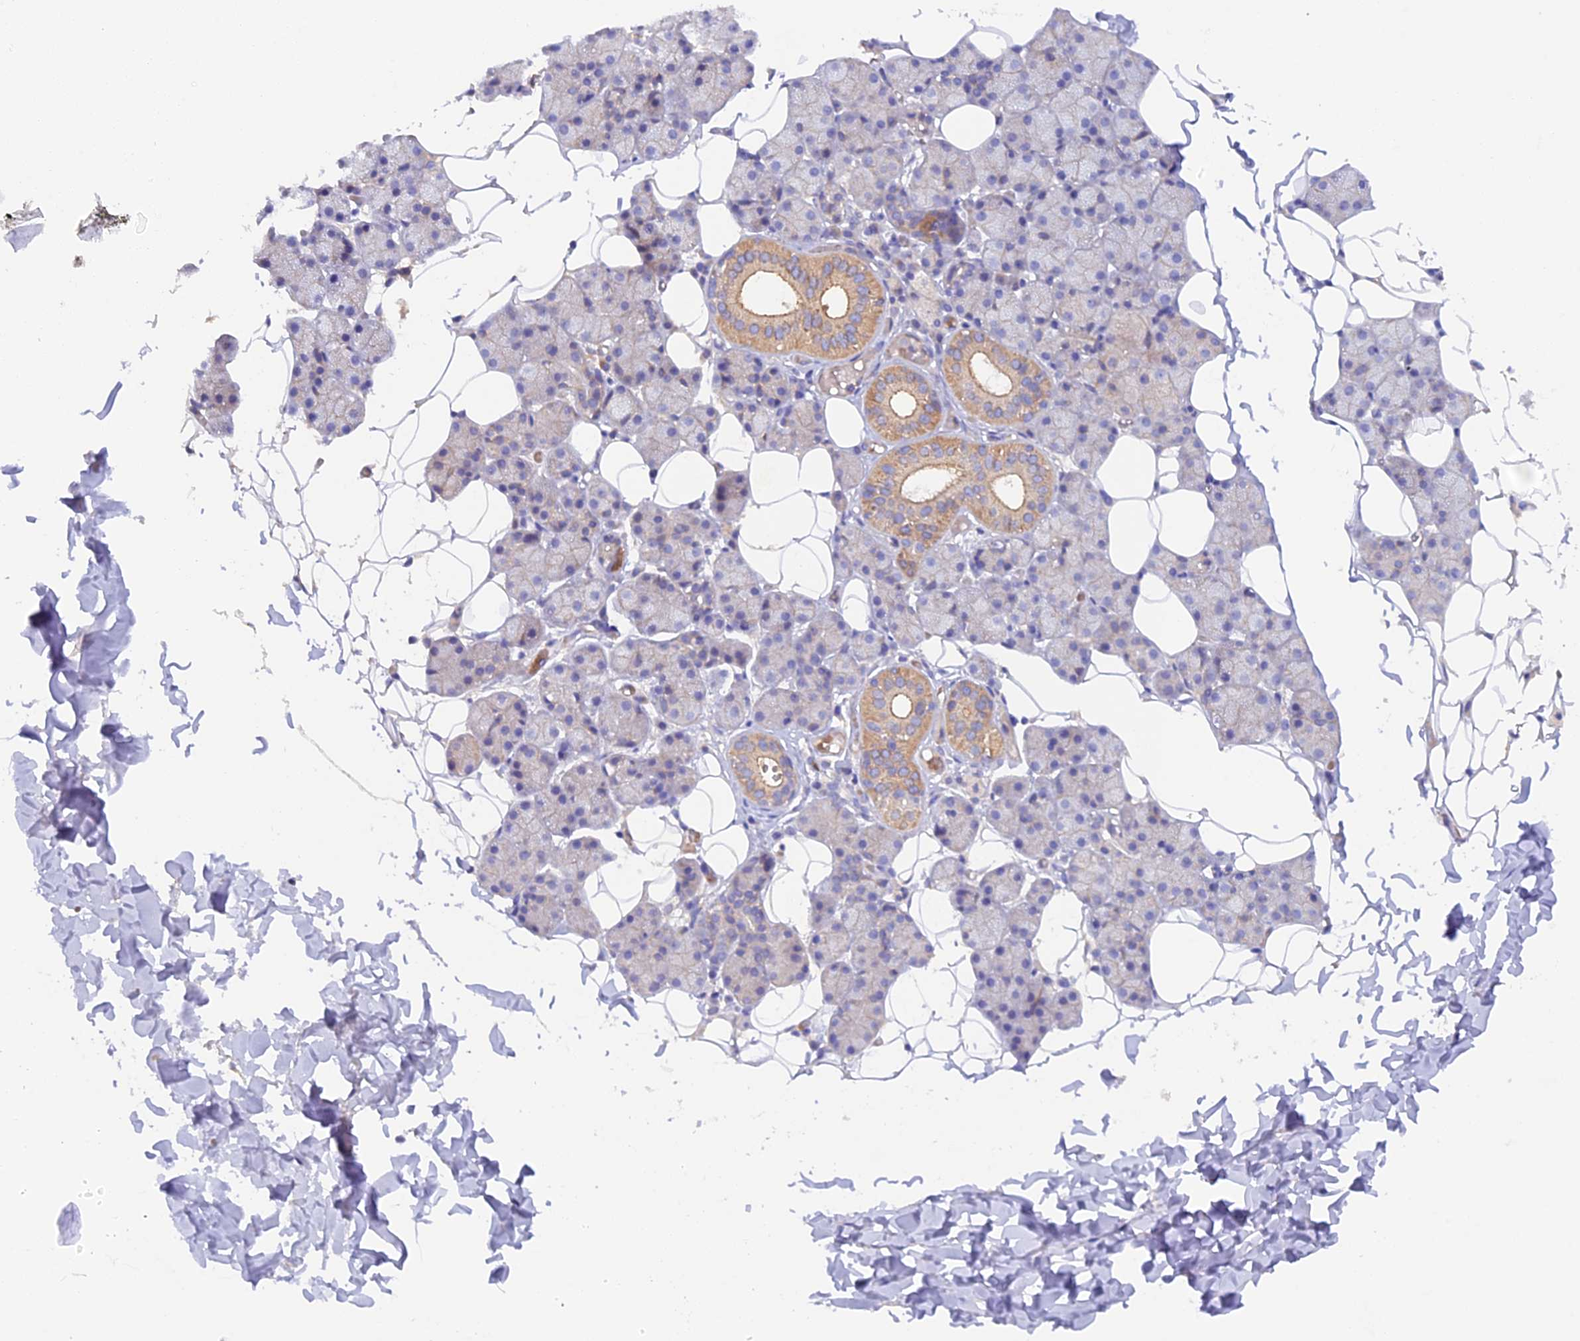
{"staining": {"intensity": "moderate", "quantity": "<25%", "location": "cytoplasmic/membranous"}, "tissue": "salivary gland", "cell_type": "Glandular cells", "image_type": "normal", "snomed": [{"axis": "morphology", "description": "Normal tissue, NOS"}, {"axis": "topography", "description": "Salivary gland"}], "caption": "About <25% of glandular cells in normal human salivary gland show moderate cytoplasmic/membranous protein expression as visualized by brown immunohistochemical staining.", "gene": "DUS3L", "patient": {"sex": "female", "age": 33}}